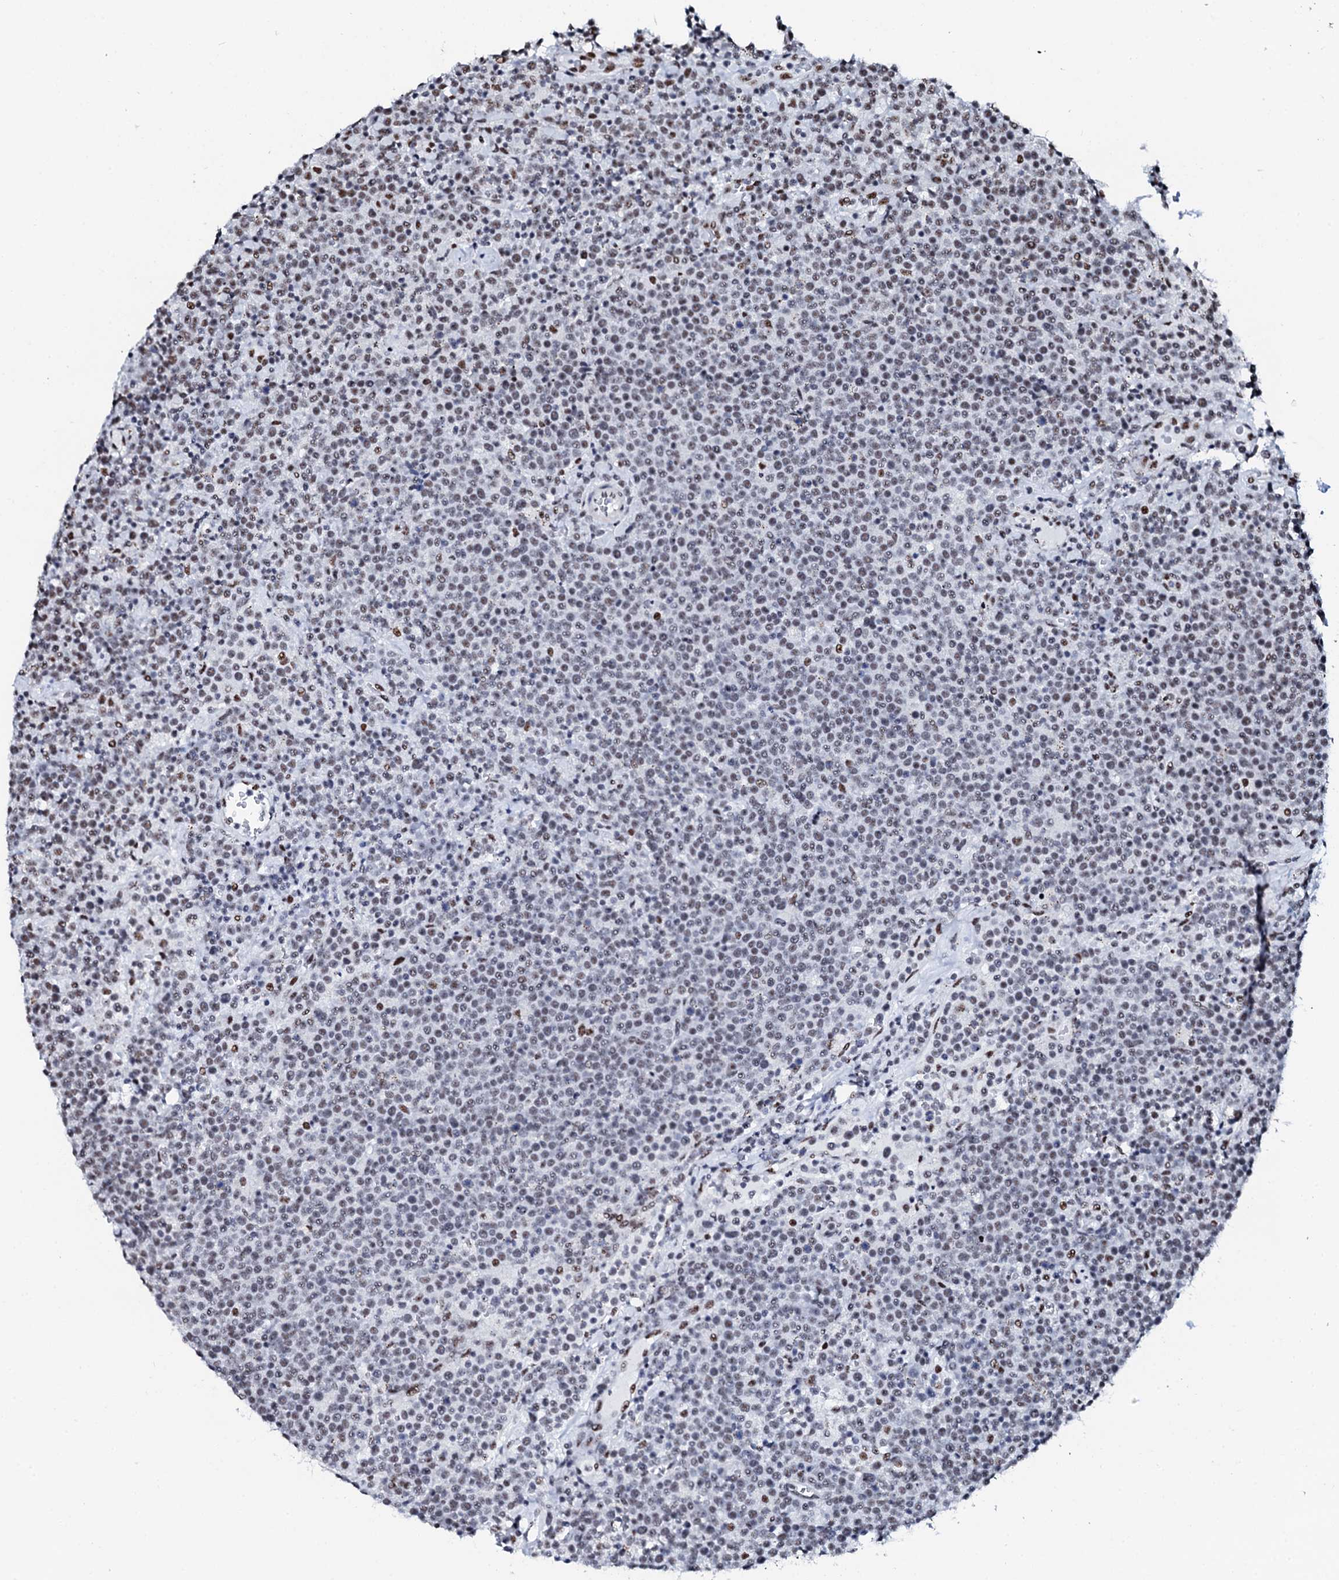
{"staining": {"intensity": "moderate", "quantity": "25%-75%", "location": "nuclear"}, "tissue": "lymphoma", "cell_type": "Tumor cells", "image_type": "cancer", "snomed": [{"axis": "morphology", "description": "Malignant lymphoma, non-Hodgkin's type, High grade"}, {"axis": "topography", "description": "Lymph node"}], "caption": "An IHC photomicrograph of neoplastic tissue is shown. Protein staining in brown shows moderate nuclear positivity in lymphoma within tumor cells.", "gene": "NKAPD1", "patient": {"sex": "male", "age": 61}}